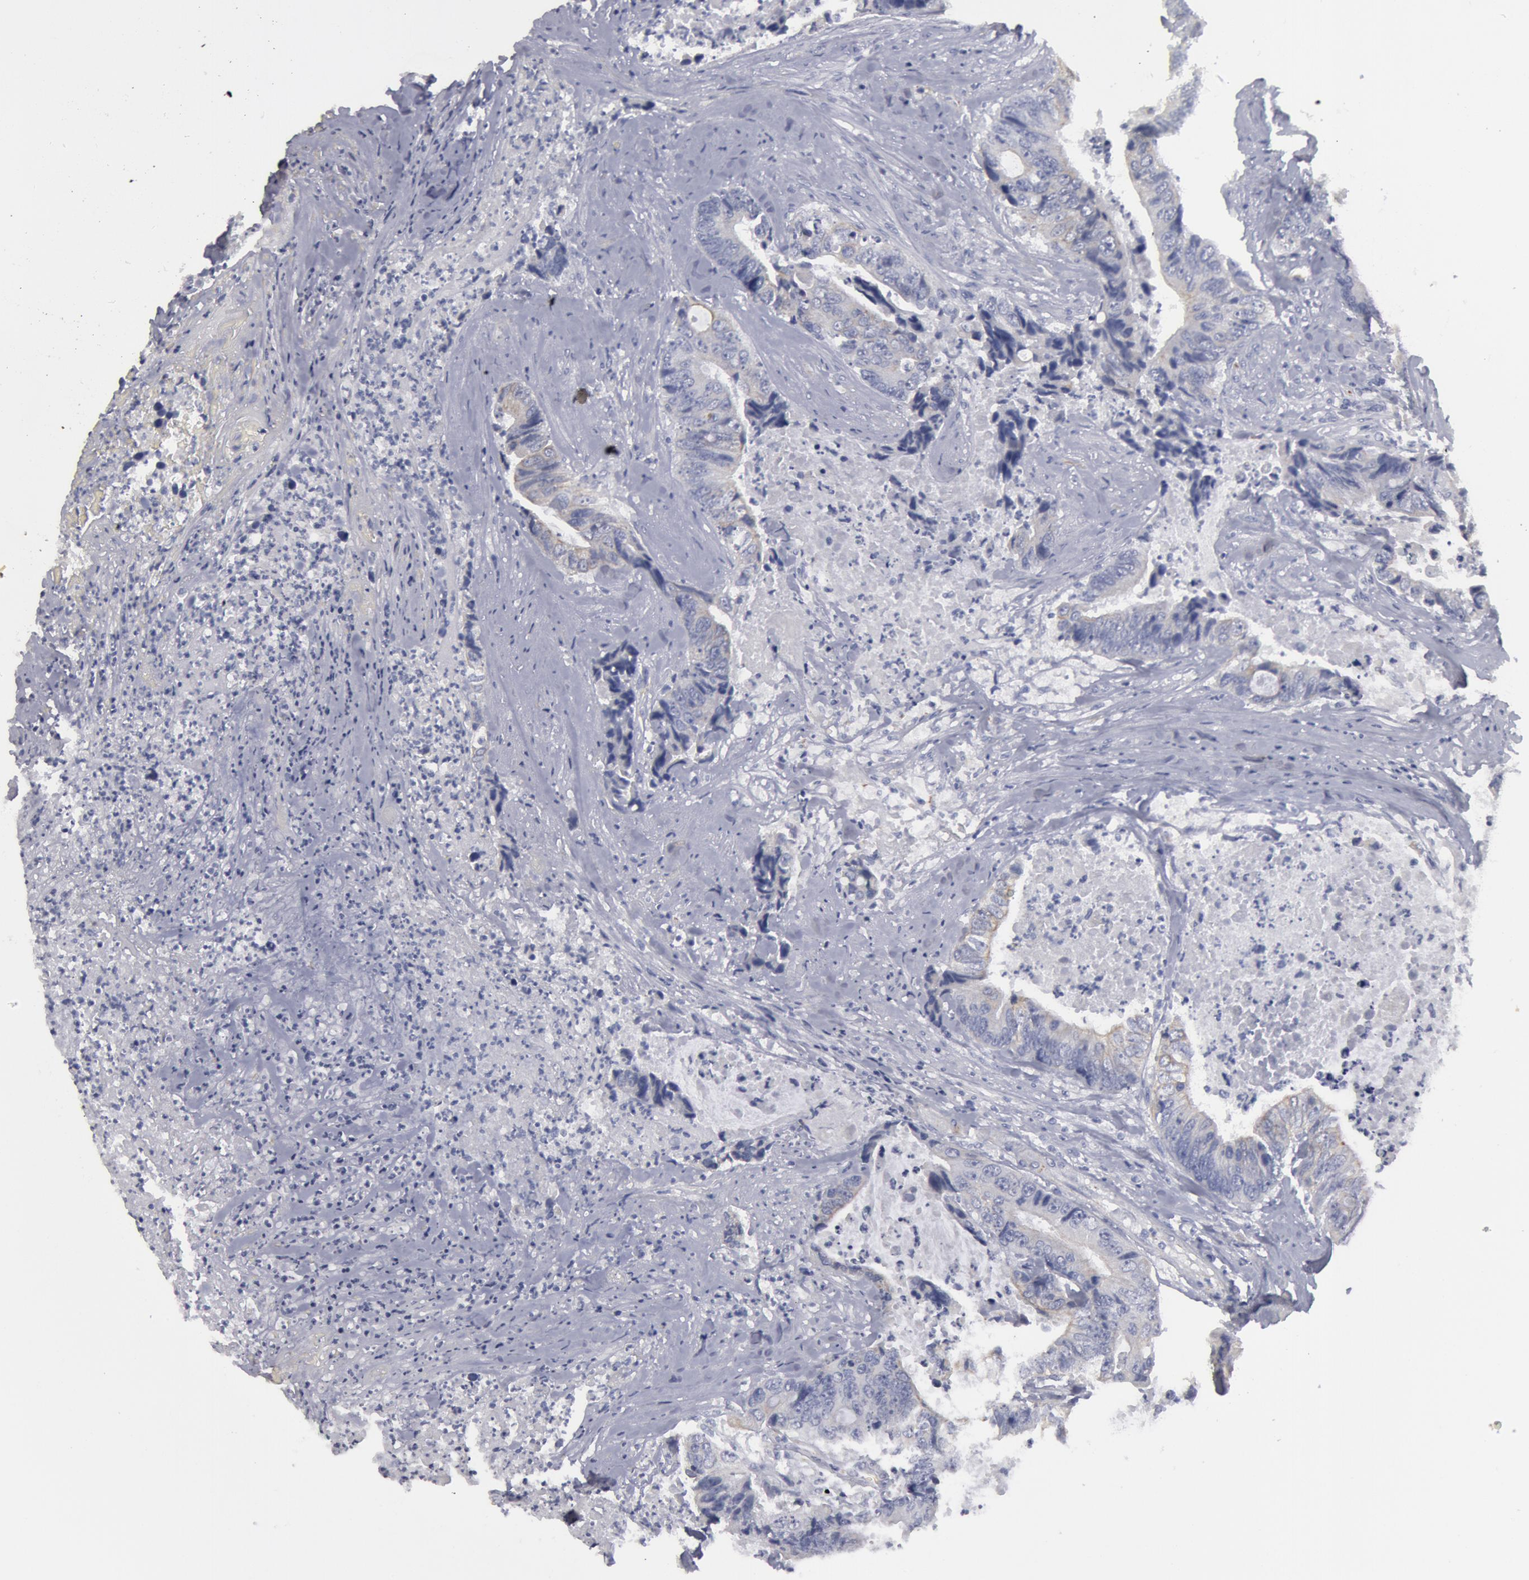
{"staining": {"intensity": "negative", "quantity": "none", "location": "none"}, "tissue": "colorectal cancer", "cell_type": "Tumor cells", "image_type": "cancer", "snomed": [{"axis": "morphology", "description": "Adenocarcinoma, NOS"}, {"axis": "topography", "description": "Rectum"}], "caption": "Immunohistochemical staining of human colorectal adenocarcinoma exhibits no significant positivity in tumor cells.", "gene": "SMC1B", "patient": {"sex": "female", "age": 65}}